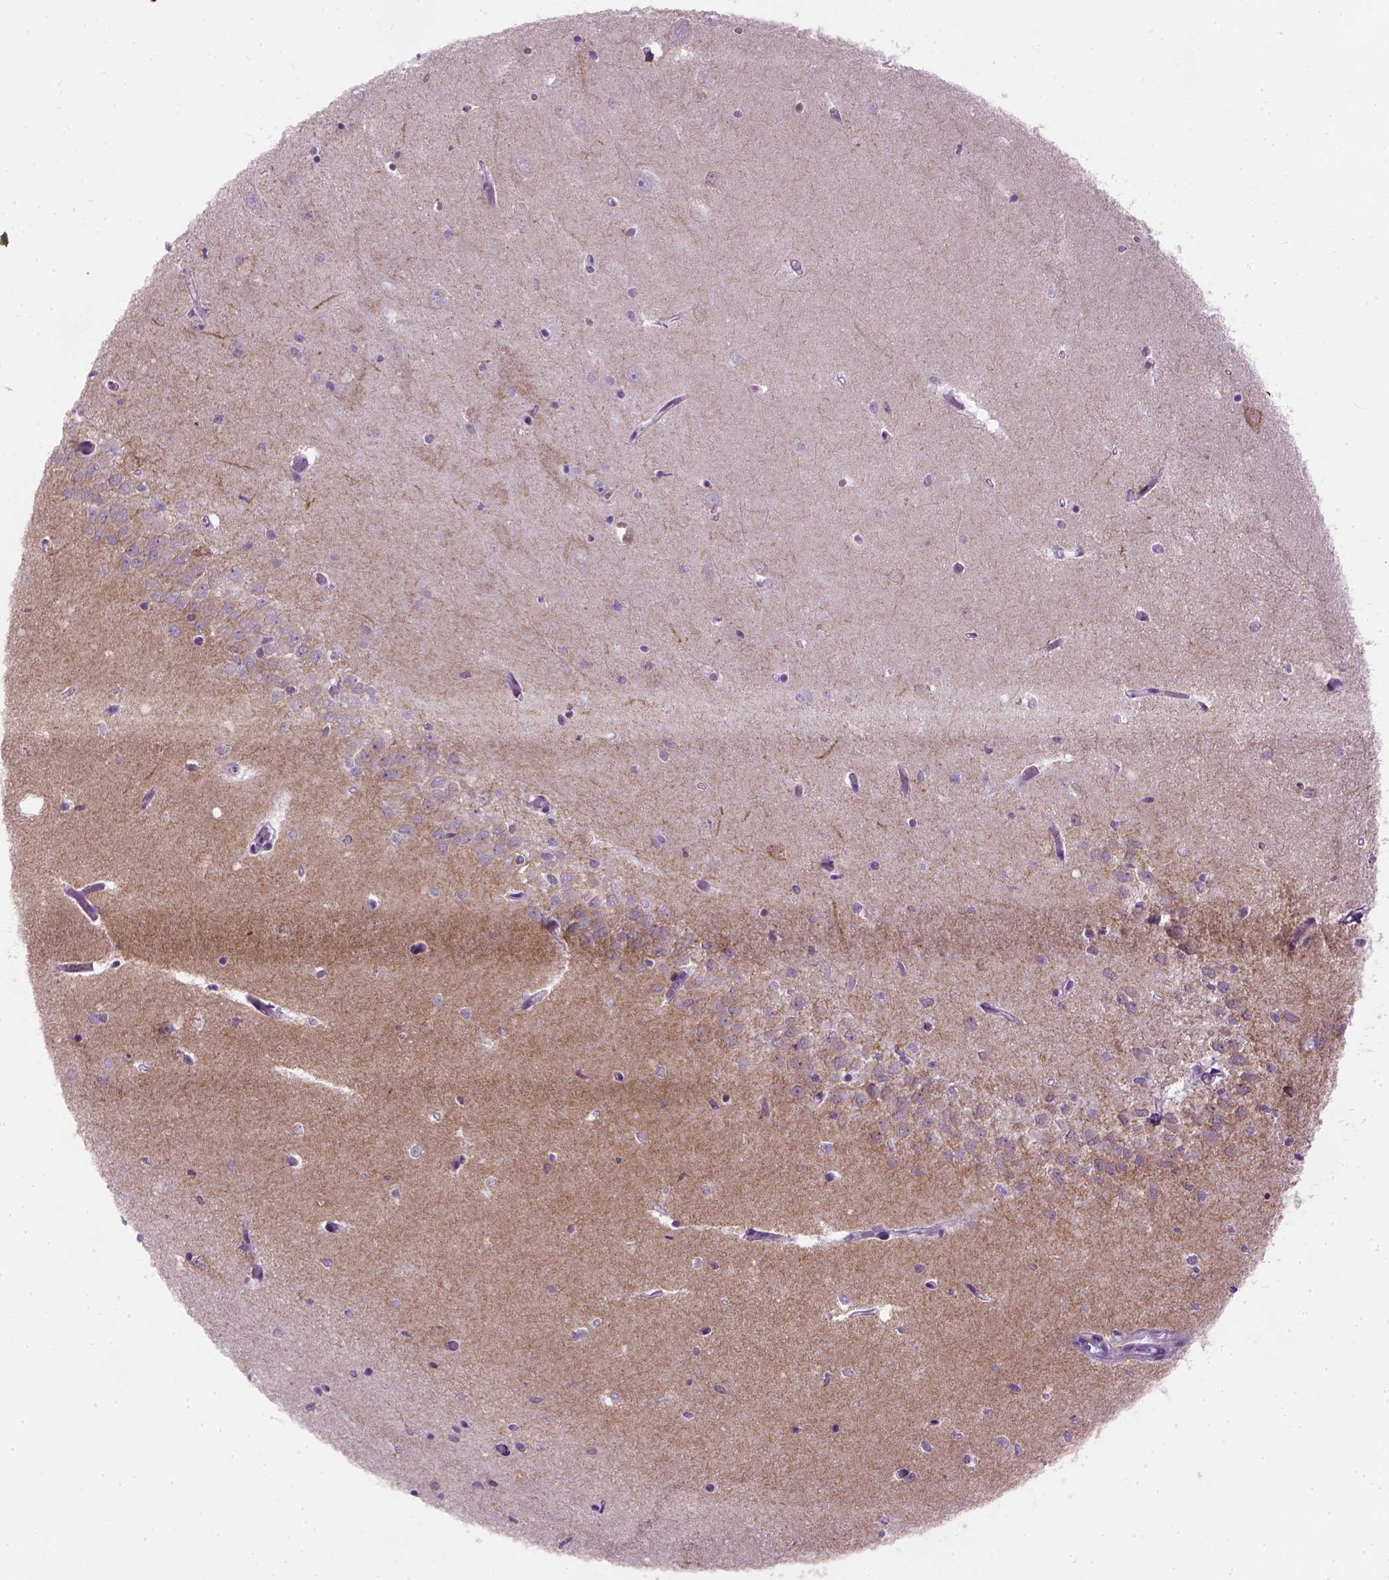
{"staining": {"intensity": "negative", "quantity": "none", "location": "none"}, "tissue": "hippocampus", "cell_type": "Glial cells", "image_type": "normal", "snomed": [{"axis": "morphology", "description": "Normal tissue, NOS"}, {"axis": "topography", "description": "Hippocampus"}], "caption": "An immunohistochemistry (IHC) photomicrograph of normal hippocampus is shown. There is no staining in glial cells of hippocampus.", "gene": "GABRB2", "patient": {"sex": "female", "age": 64}}